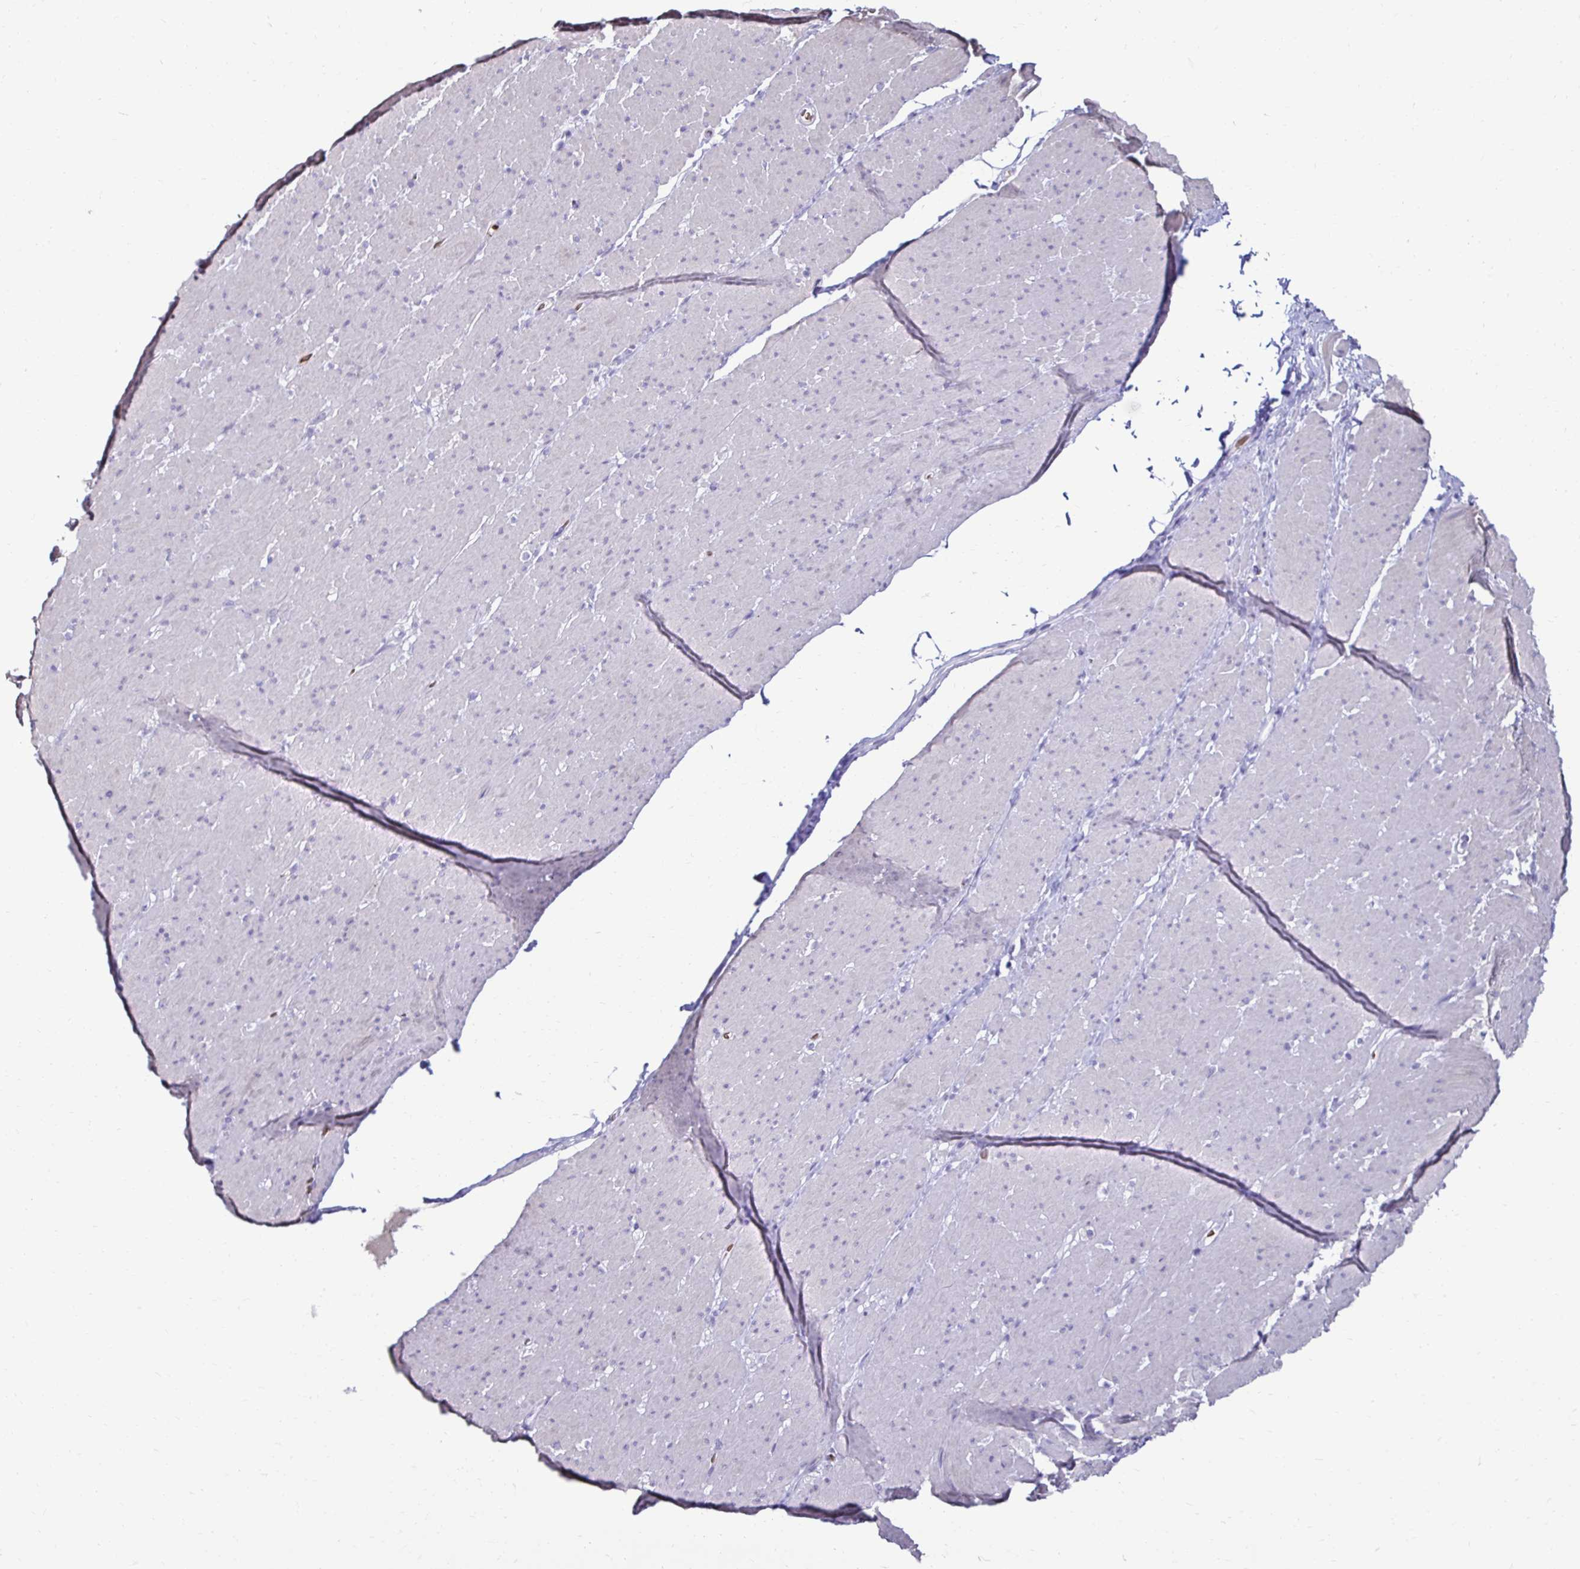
{"staining": {"intensity": "negative", "quantity": "none", "location": "none"}, "tissue": "smooth muscle", "cell_type": "Smooth muscle cells", "image_type": "normal", "snomed": [{"axis": "morphology", "description": "Normal tissue, NOS"}, {"axis": "topography", "description": "Smooth muscle"}, {"axis": "topography", "description": "Rectum"}], "caption": "Smooth muscle cells show no significant protein expression in unremarkable smooth muscle.", "gene": "RHBDL3", "patient": {"sex": "male", "age": 53}}